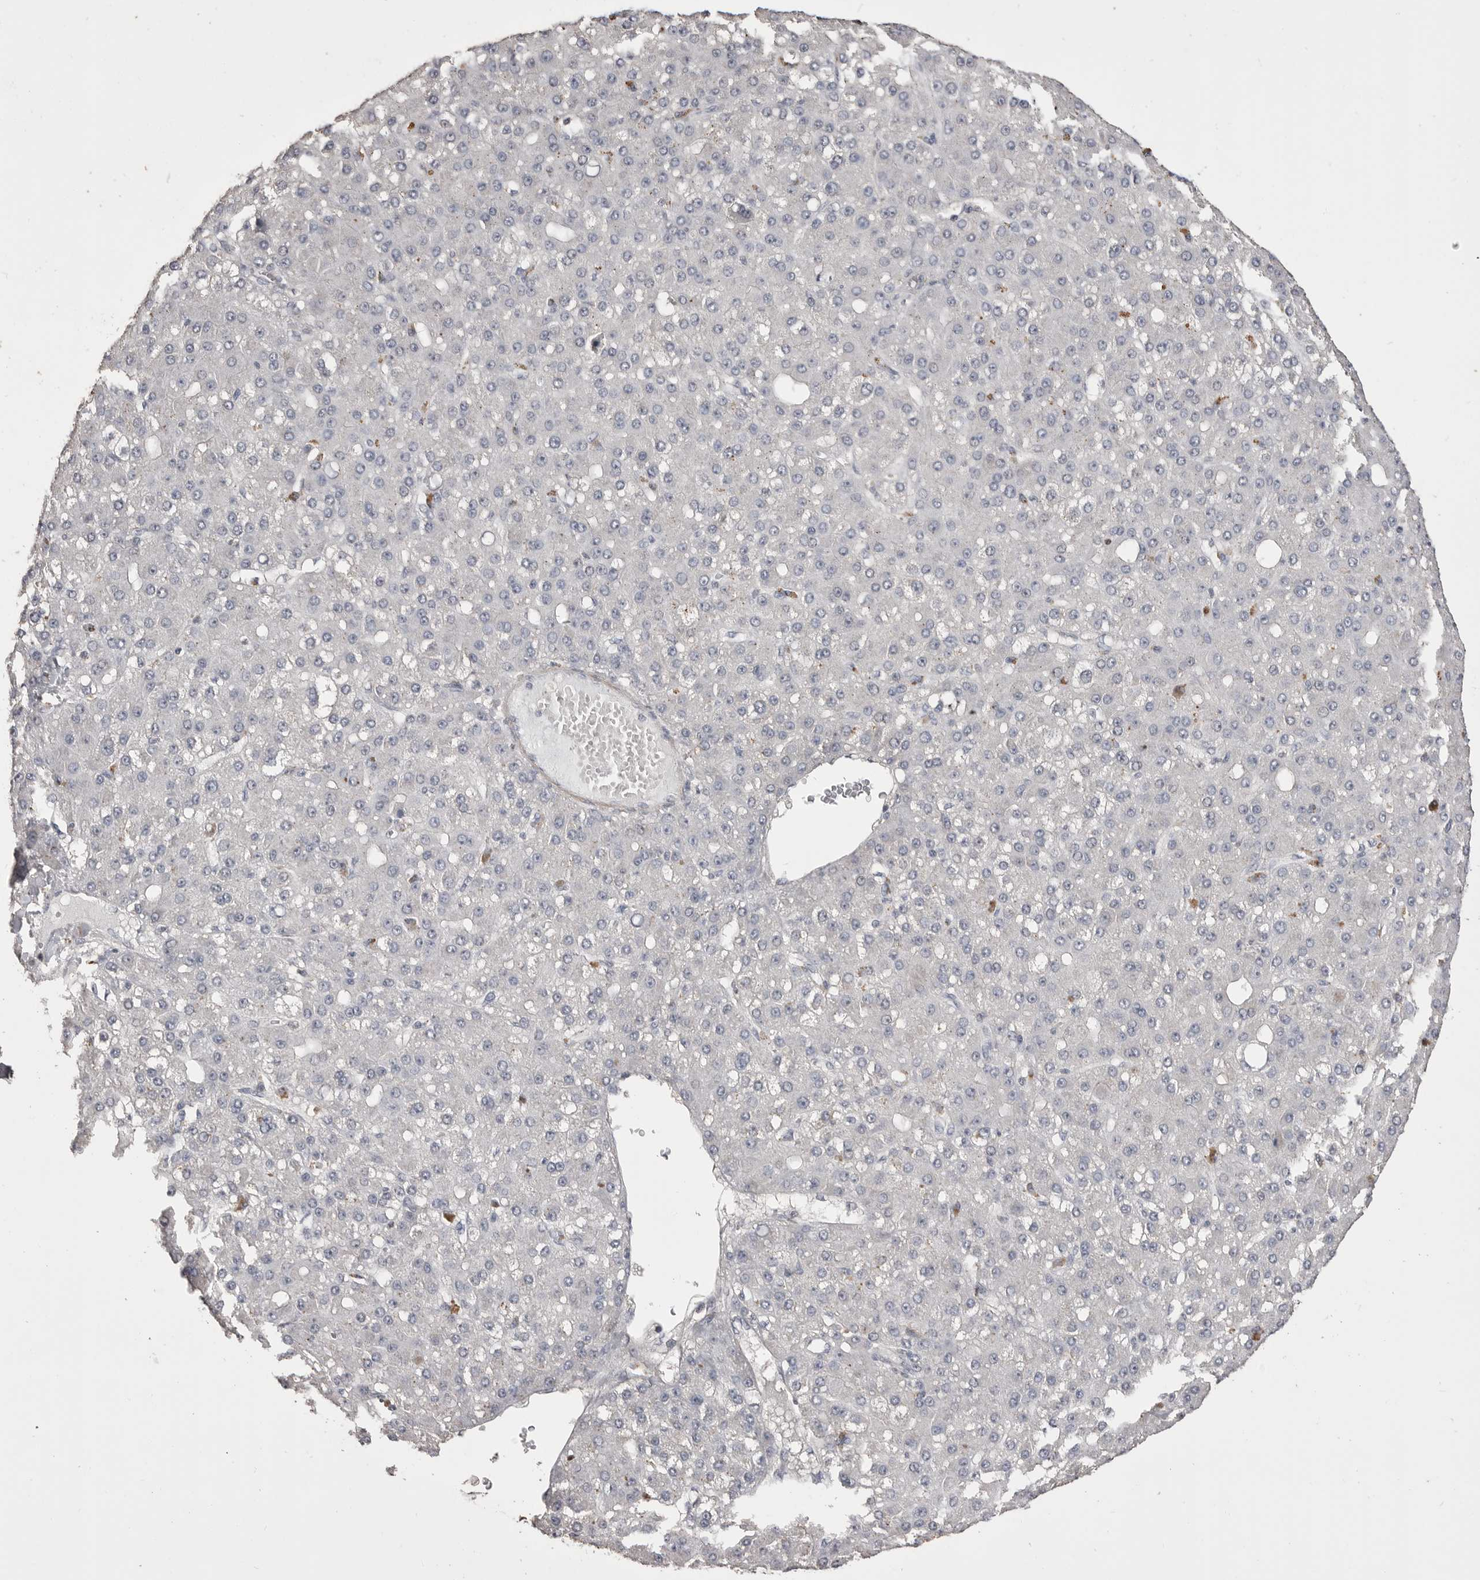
{"staining": {"intensity": "negative", "quantity": "none", "location": "none"}, "tissue": "liver cancer", "cell_type": "Tumor cells", "image_type": "cancer", "snomed": [{"axis": "morphology", "description": "Carcinoma, Hepatocellular, NOS"}, {"axis": "topography", "description": "Liver"}], "caption": "Tumor cells show no significant expression in hepatocellular carcinoma (liver). (DAB (3,3'-diaminobenzidine) immunohistochemistry (IHC) with hematoxylin counter stain).", "gene": "MMP7", "patient": {"sex": "male", "age": 67}}